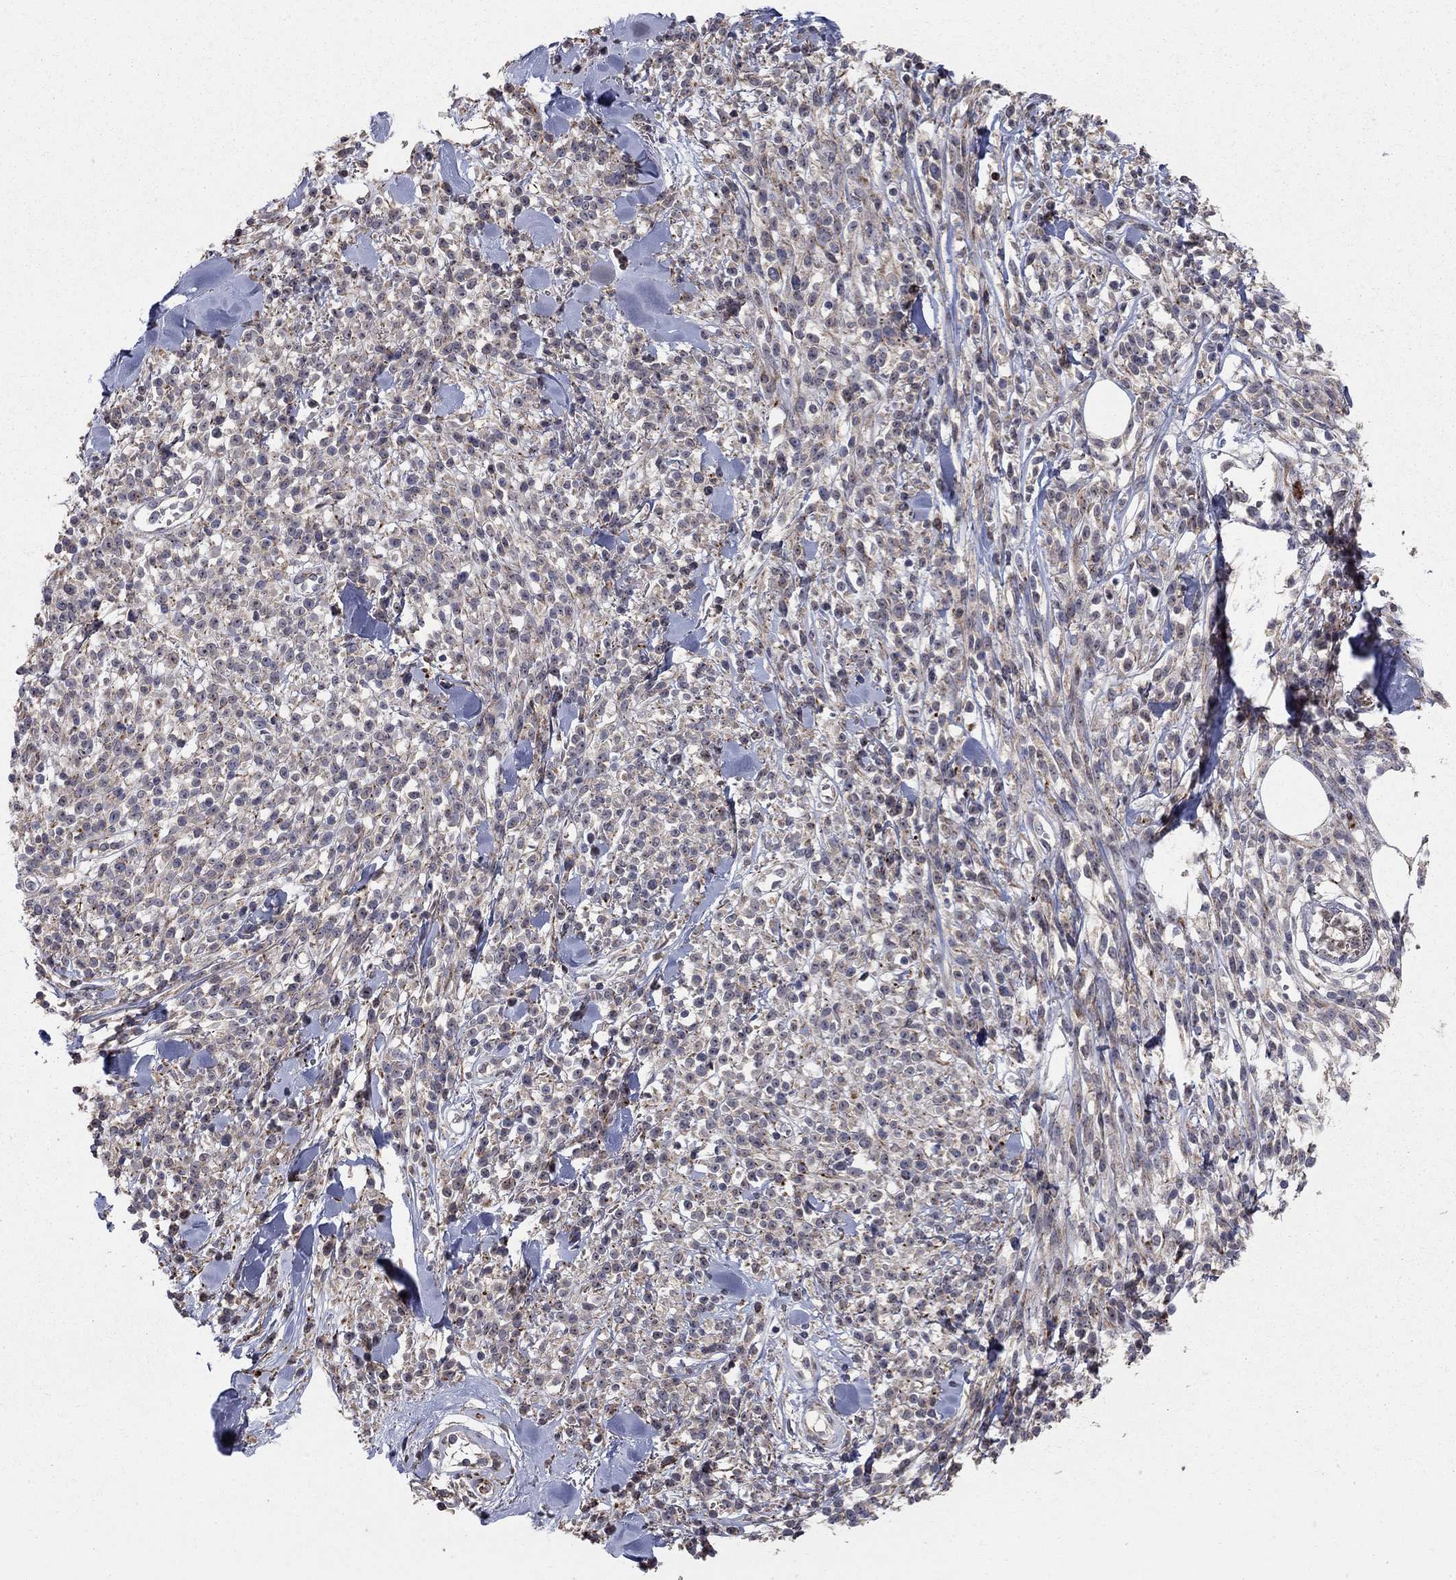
{"staining": {"intensity": "negative", "quantity": "none", "location": "none"}, "tissue": "melanoma", "cell_type": "Tumor cells", "image_type": "cancer", "snomed": [{"axis": "morphology", "description": "Malignant melanoma, NOS"}, {"axis": "topography", "description": "Skin"}, {"axis": "topography", "description": "Skin of trunk"}], "caption": "Immunohistochemistry (IHC) histopathology image of melanoma stained for a protein (brown), which exhibits no positivity in tumor cells.", "gene": "MSRA", "patient": {"sex": "male", "age": 74}}